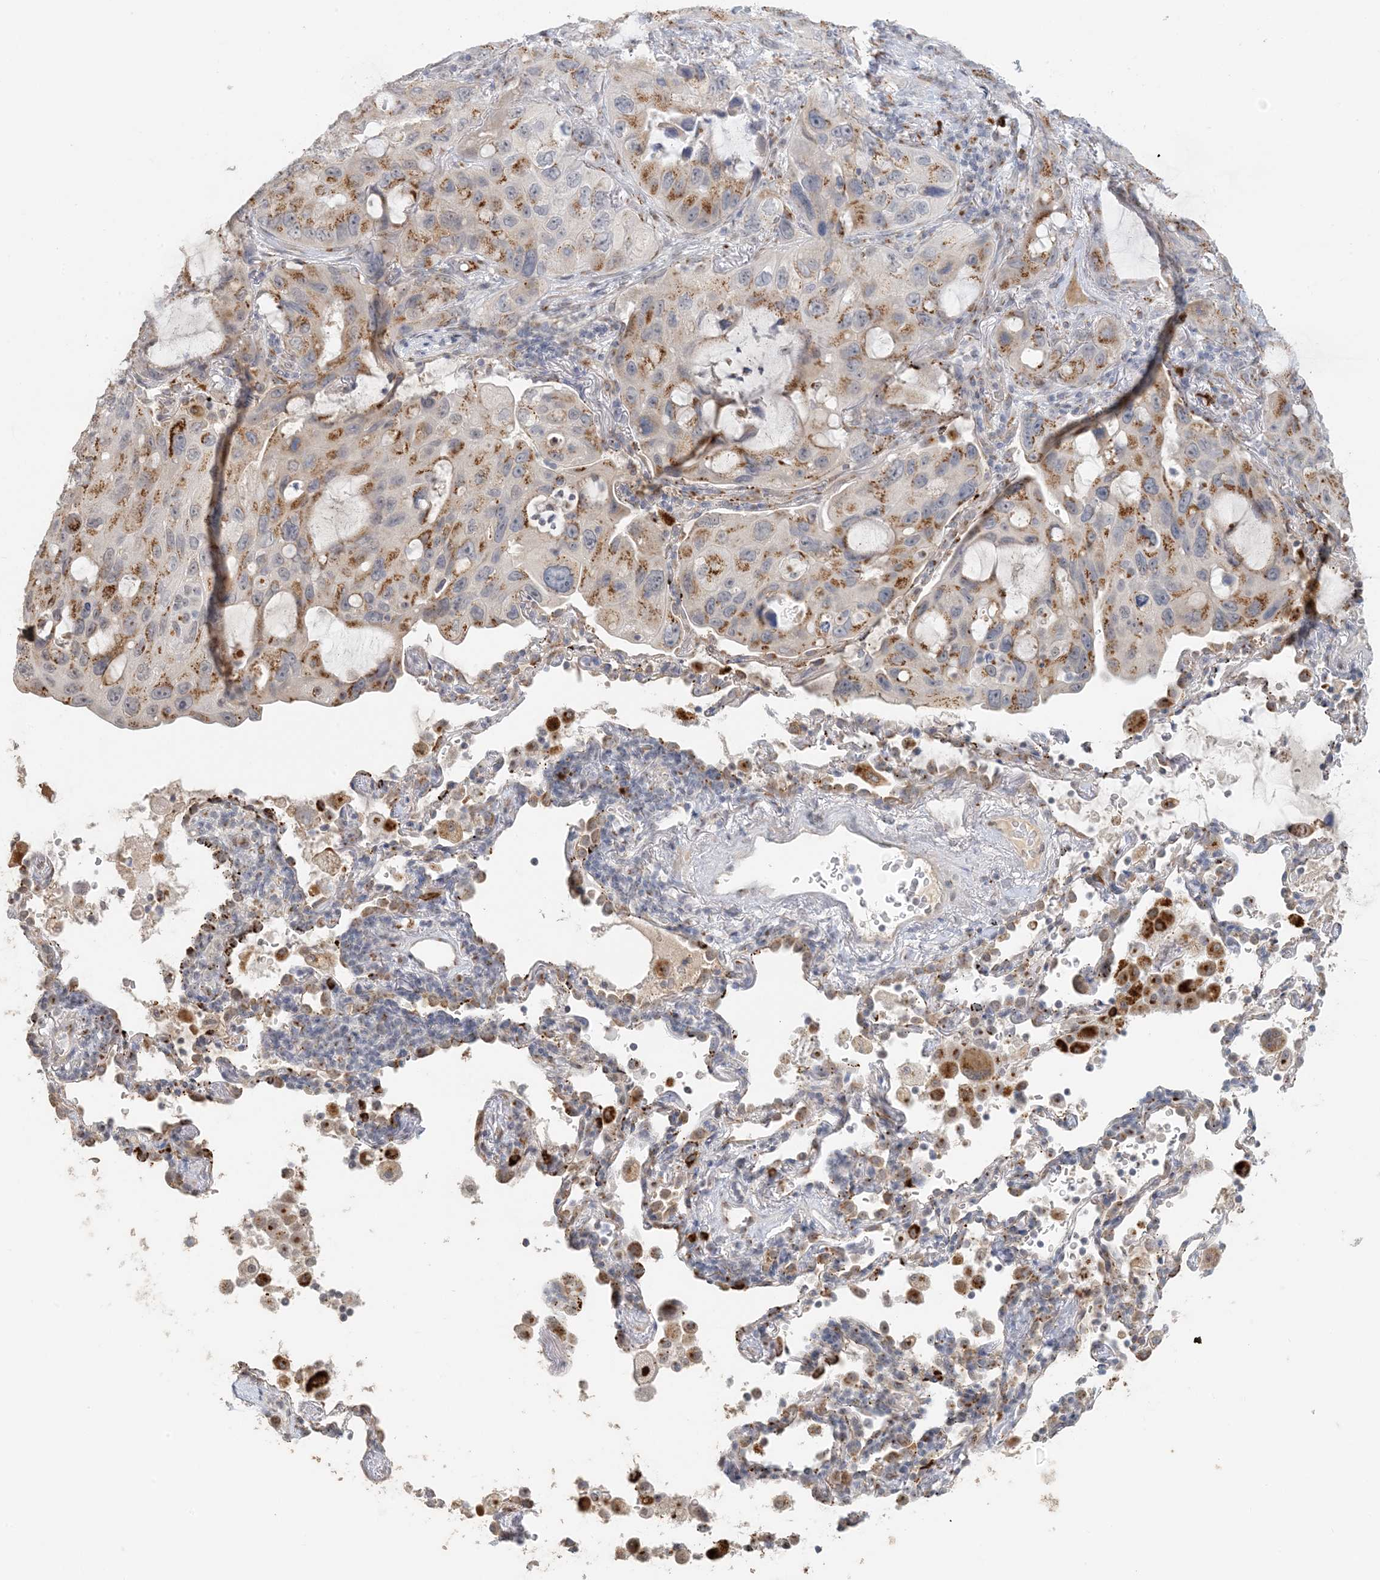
{"staining": {"intensity": "moderate", "quantity": "25%-75%", "location": "cytoplasmic/membranous"}, "tissue": "lung cancer", "cell_type": "Tumor cells", "image_type": "cancer", "snomed": [{"axis": "morphology", "description": "Squamous cell carcinoma, NOS"}, {"axis": "topography", "description": "Lung"}], "caption": "Human lung cancer stained for a protein (brown) demonstrates moderate cytoplasmic/membranous positive expression in about 25%-75% of tumor cells.", "gene": "ZCCHC4", "patient": {"sex": "female", "age": 73}}